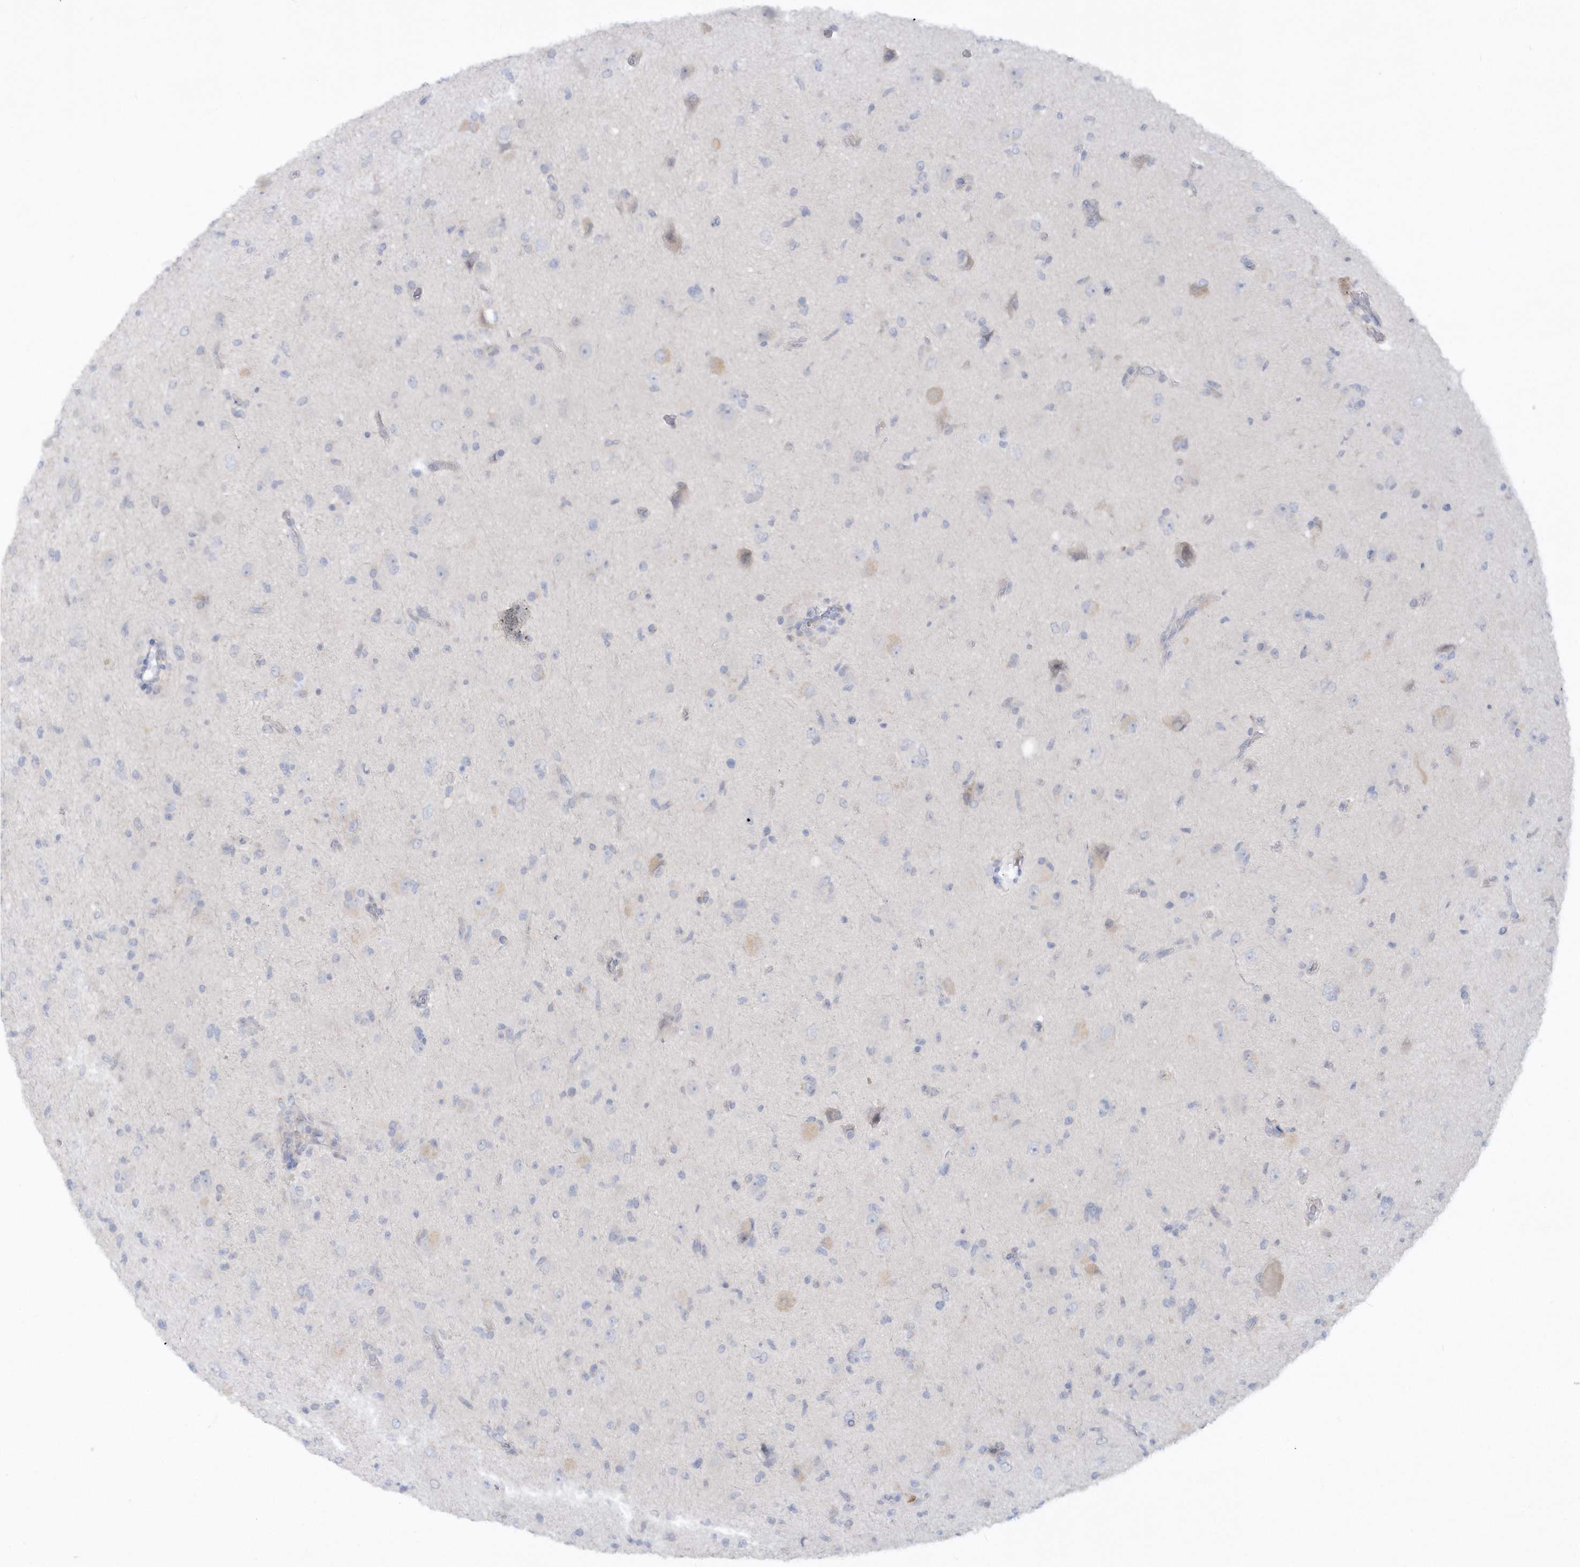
{"staining": {"intensity": "negative", "quantity": "none", "location": "none"}, "tissue": "glioma", "cell_type": "Tumor cells", "image_type": "cancer", "snomed": [{"axis": "morphology", "description": "Glioma, malignant, High grade"}, {"axis": "topography", "description": "Brain"}], "caption": "Immunohistochemical staining of human malignant glioma (high-grade) demonstrates no significant staining in tumor cells.", "gene": "RPE", "patient": {"sex": "female", "age": 57}}